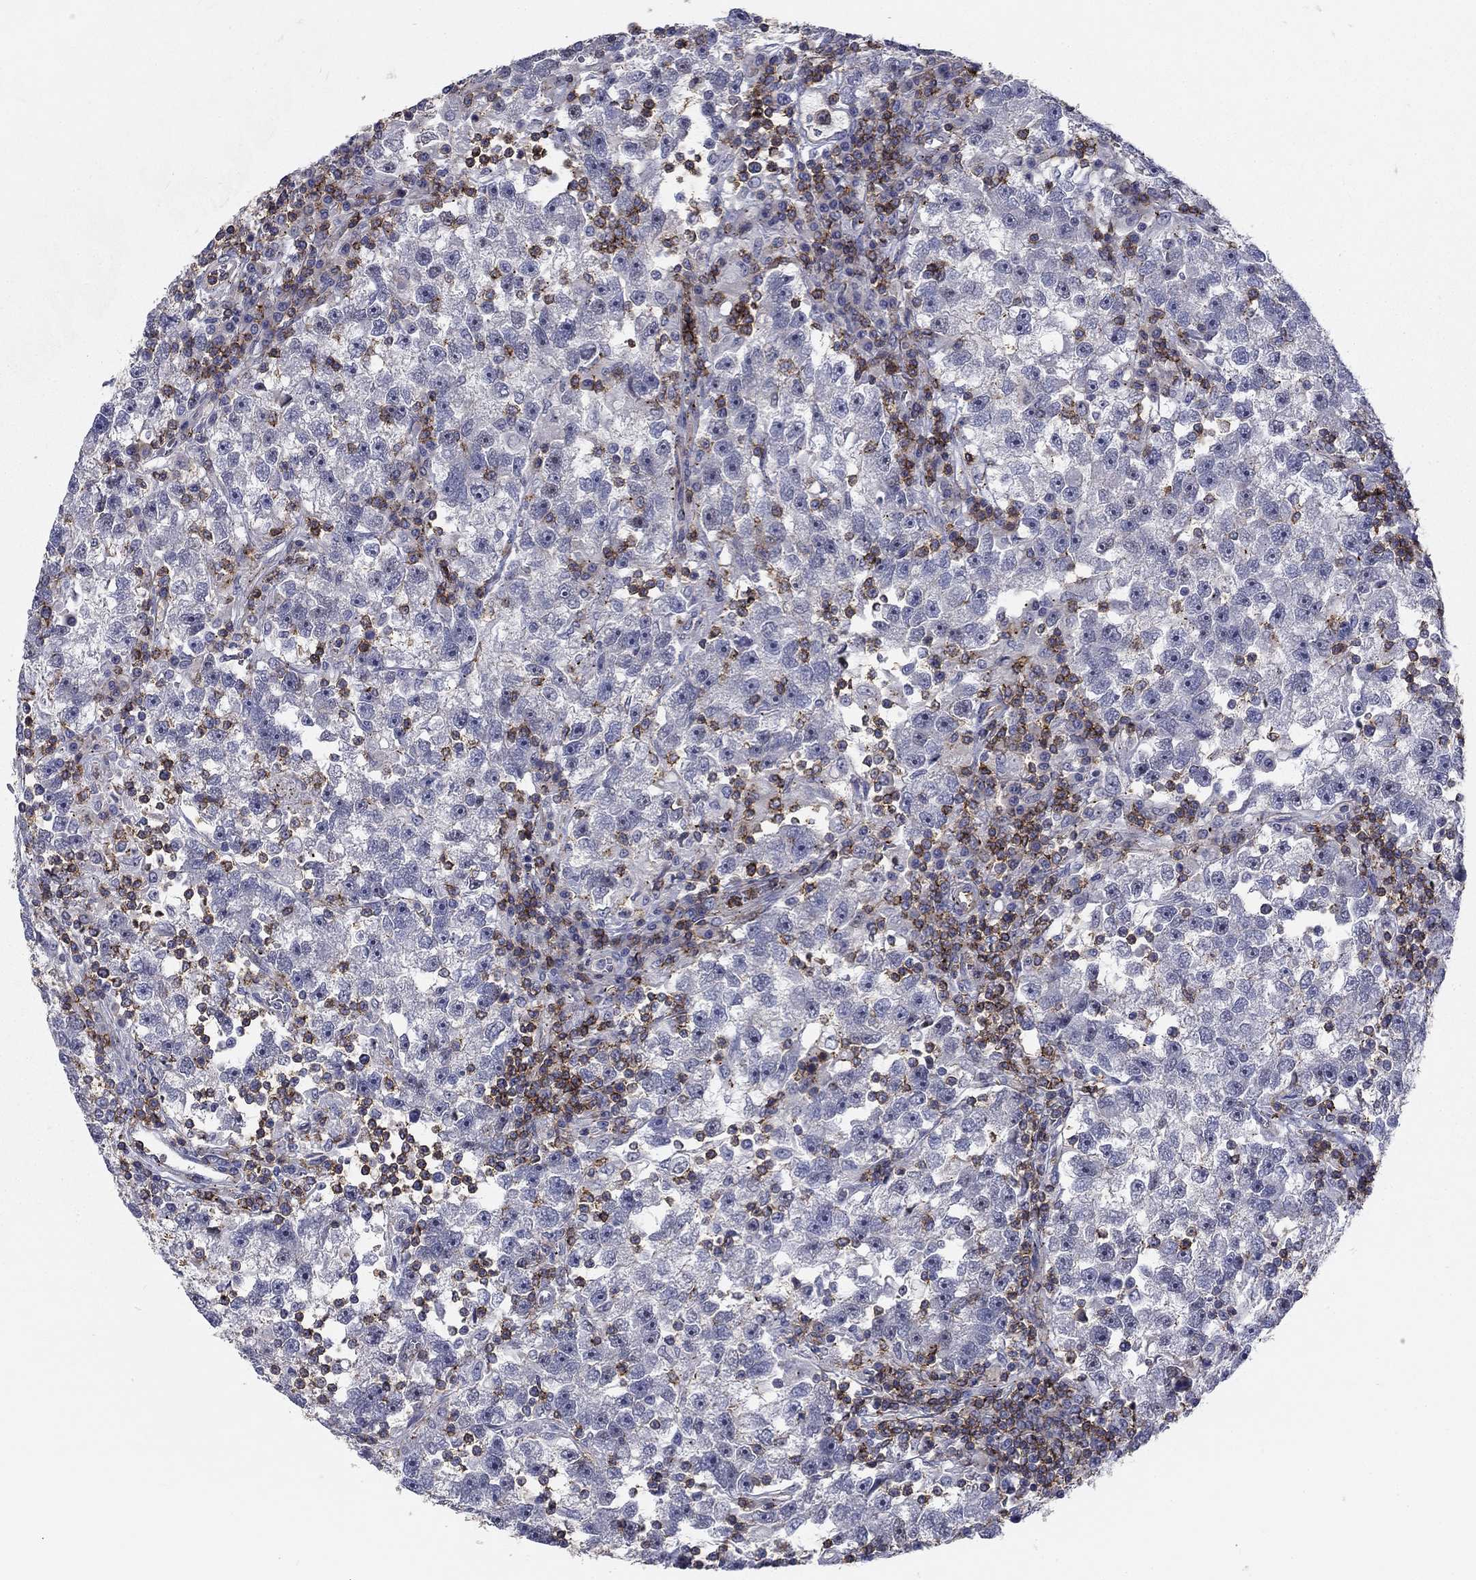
{"staining": {"intensity": "negative", "quantity": "none", "location": "none"}, "tissue": "testis cancer", "cell_type": "Tumor cells", "image_type": "cancer", "snomed": [{"axis": "morphology", "description": "Seminoma, NOS"}, {"axis": "topography", "description": "Testis"}], "caption": "Photomicrograph shows no protein staining in tumor cells of testis seminoma tissue. Brightfield microscopy of immunohistochemistry (IHC) stained with DAB (3,3'-diaminobenzidine) (brown) and hematoxylin (blue), captured at high magnification.", "gene": "SIT1", "patient": {"sex": "male", "age": 47}}